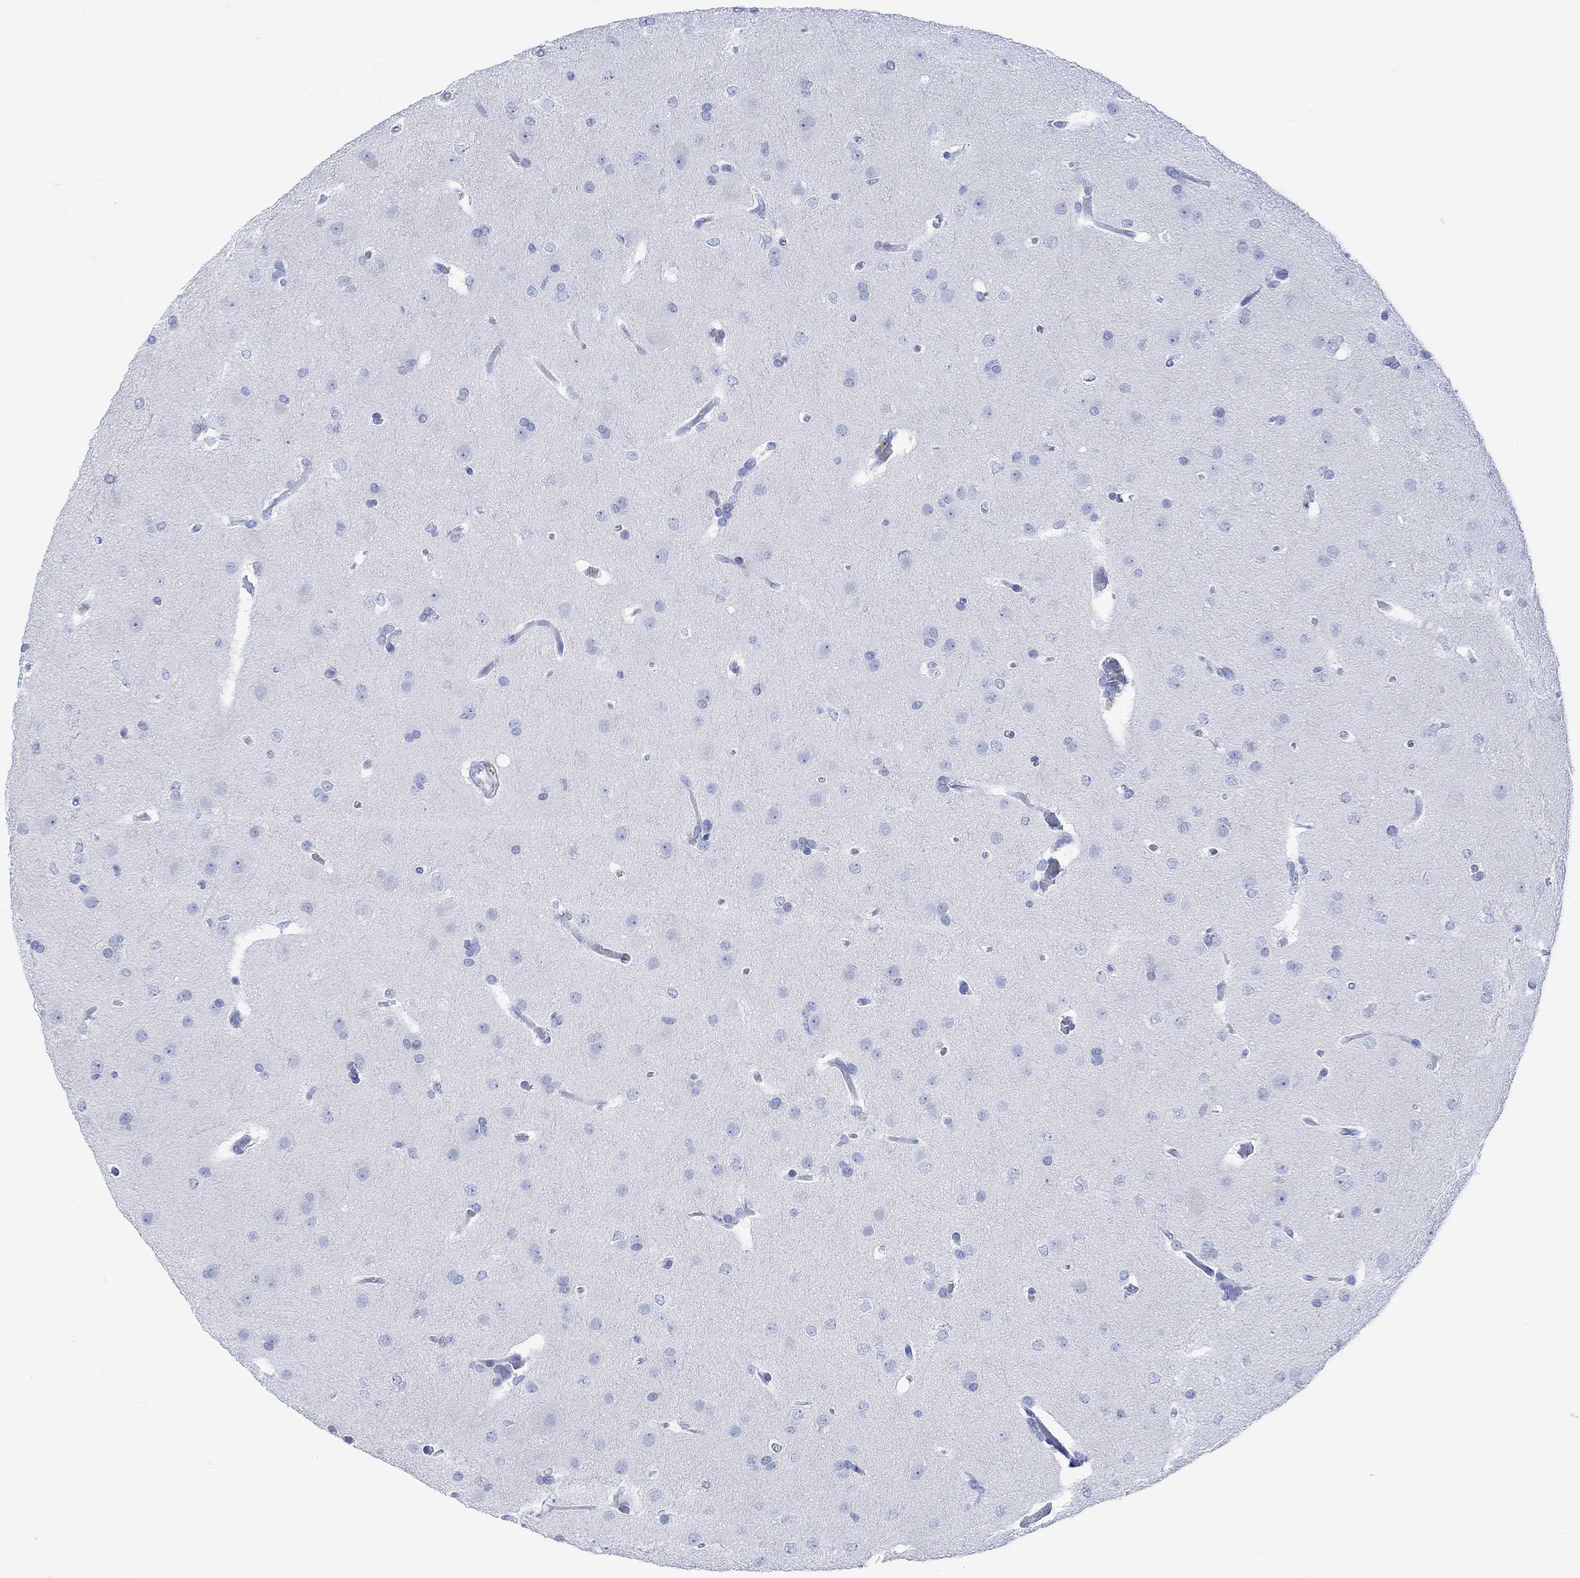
{"staining": {"intensity": "negative", "quantity": "none", "location": "none"}, "tissue": "glioma", "cell_type": "Tumor cells", "image_type": "cancer", "snomed": [{"axis": "morphology", "description": "Glioma, malignant, Low grade"}, {"axis": "topography", "description": "Brain"}], "caption": "Immunohistochemical staining of human glioma demonstrates no significant staining in tumor cells. (Stains: DAB (3,3'-diaminobenzidine) immunohistochemistry with hematoxylin counter stain, Microscopy: brightfield microscopy at high magnification).", "gene": "CALCA", "patient": {"sex": "female", "age": 32}}